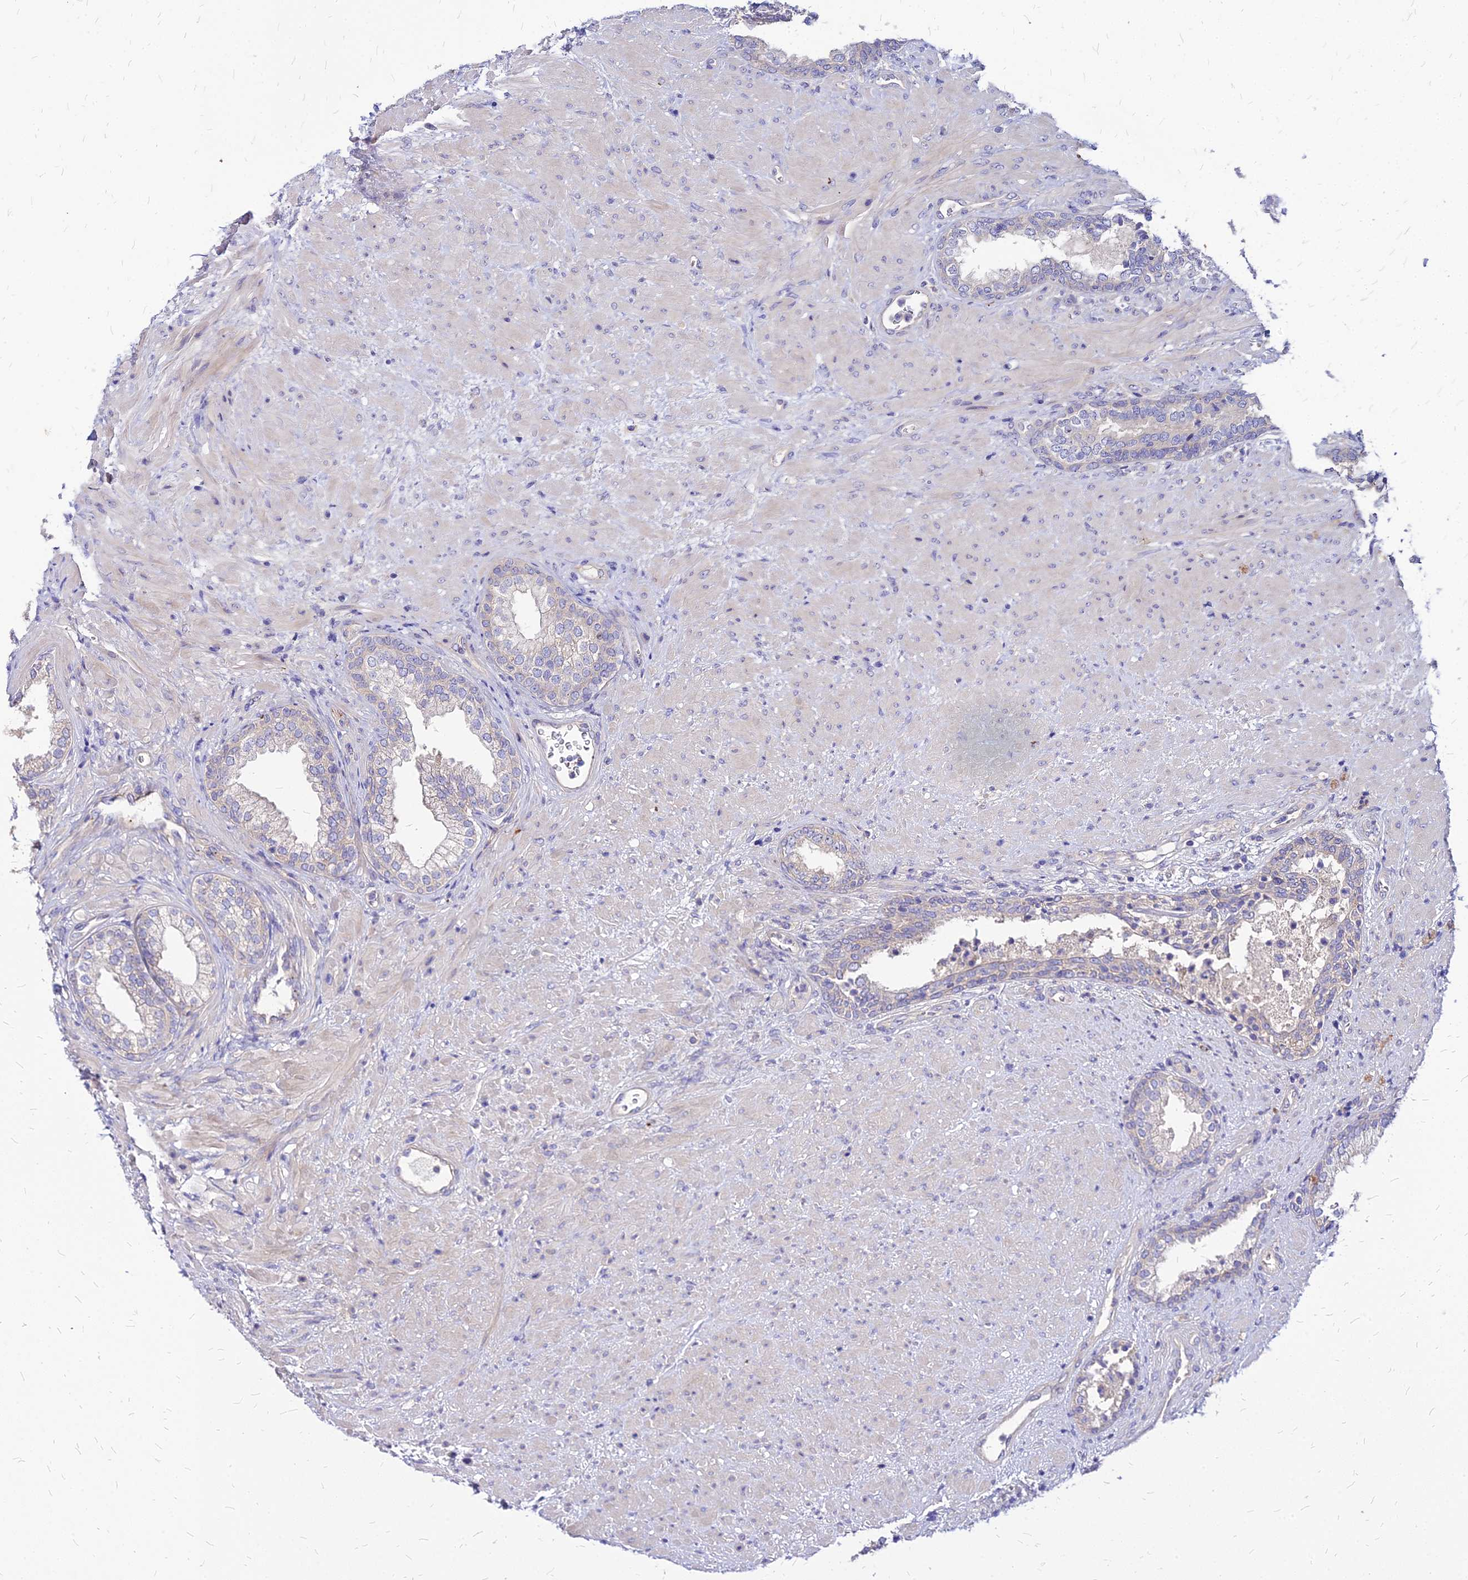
{"staining": {"intensity": "negative", "quantity": "none", "location": "none"}, "tissue": "prostate", "cell_type": "Glandular cells", "image_type": "normal", "snomed": [{"axis": "morphology", "description": "Normal tissue, NOS"}, {"axis": "topography", "description": "Prostate"}], "caption": "The immunohistochemistry micrograph has no significant positivity in glandular cells of prostate. (Stains: DAB (3,3'-diaminobenzidine) immunohistochemistry (IHC) with hematoxylin counter stain, Microscopy: brightfield microscopy at high magnification).", "gene": "COMMD10", "patient": {"sex": "male", "age": 76}}